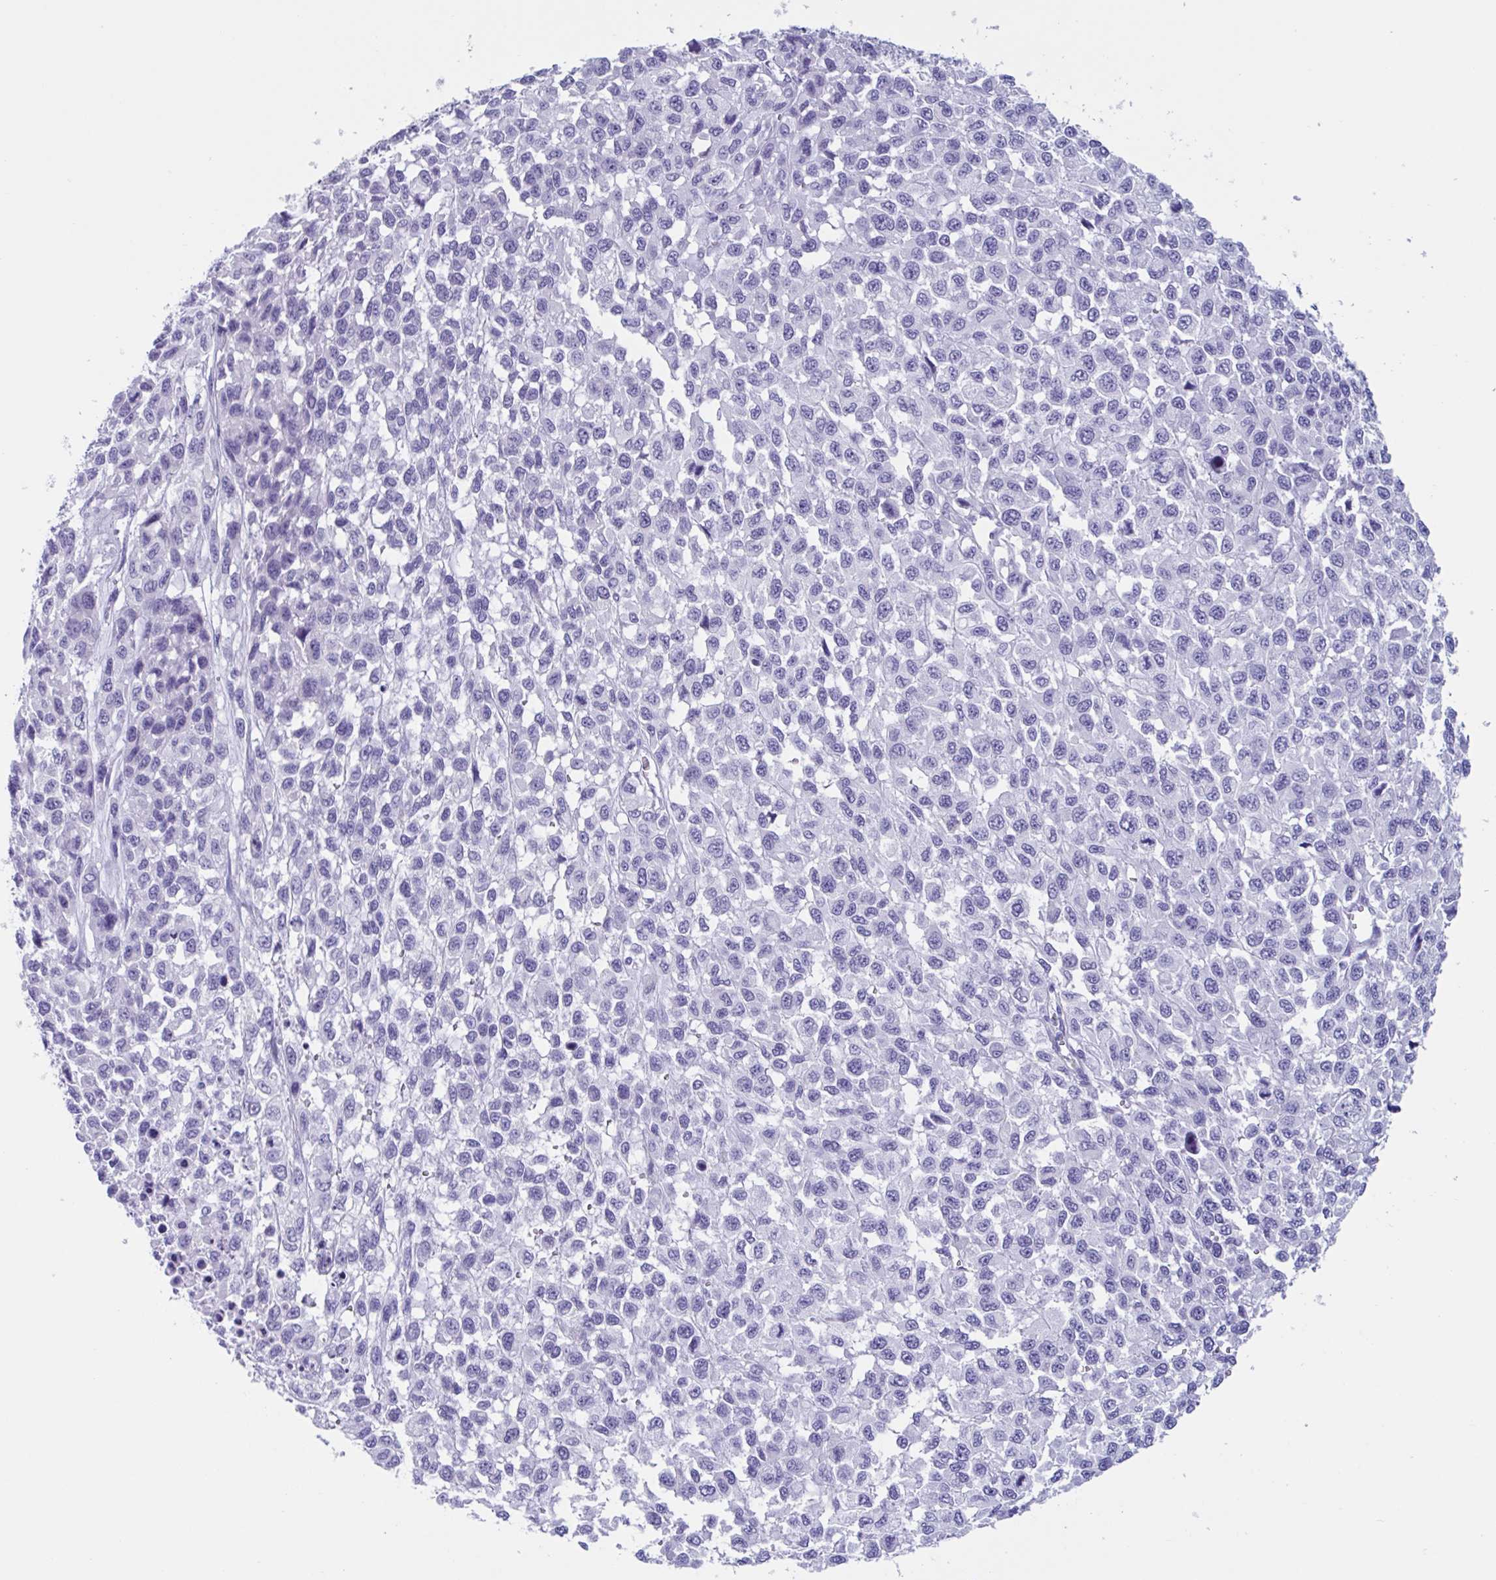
{"staining": {"intensity": "negative", "quantity": "none", "location": "none"}, "tissue": "melanoma", "cell_type": "Tumor cells", "image_type": "cancer", "snomed": [{"axis": "morphology", "description": "Malignant melanoma, NOS"}, {"axis": "topography", "description": "Skin"}], "caption": "Immunohistochemistry (IHC) micrograph of malignant melanoma stained for a protein (brown), which shows no expression in tumor cells.", "gene": "USP35", "patient": {"sex": "male", "age": 62}}